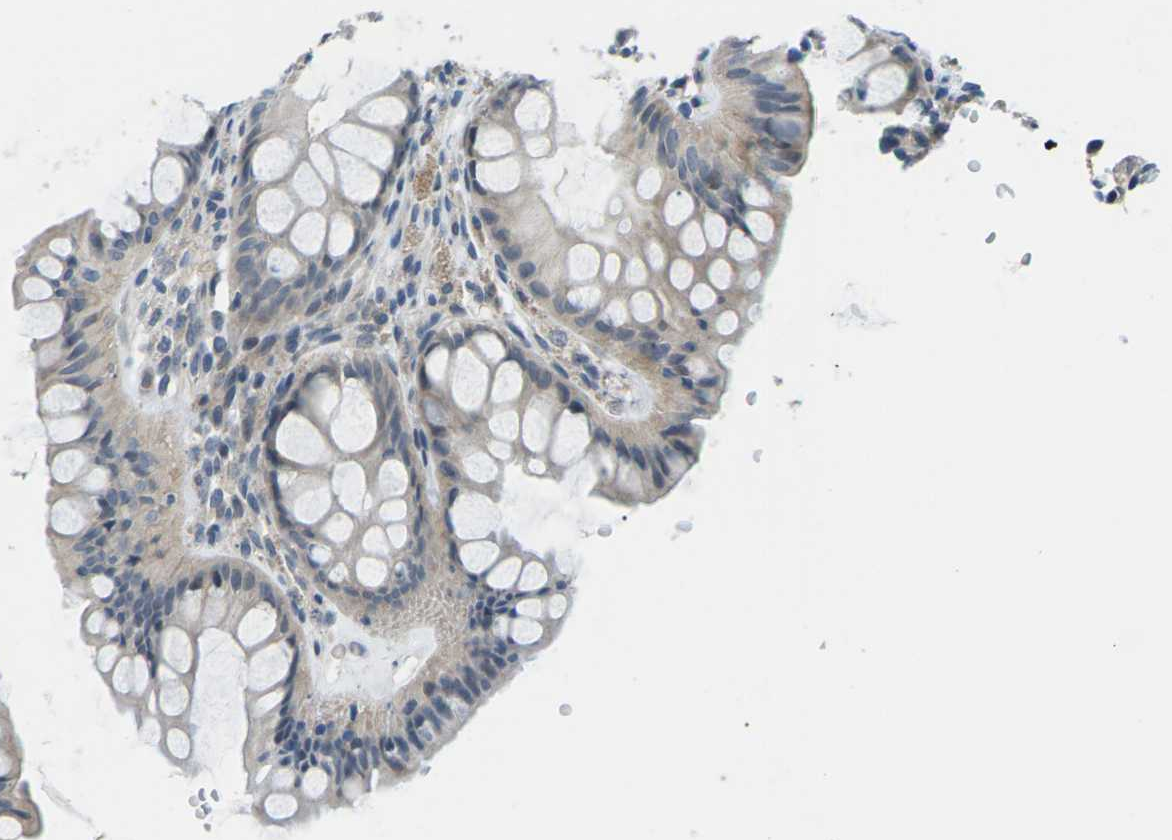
{"staining": {"intensity": "negative", "quantity": "none", "location": "none"}, "tissue": "colon", "cell_type": "Endothelial cells", "image_type": "normal", "snomed": [{"axis": "morphology", "description": "Normal tissue, NOS"}, {"axis": "topography", "description": "Colon"}], "caption": "This is an IHC histopathology image of benign colon. There is no positivity in endothelial cells.", "gene": "SLC13A3", "patient": {"sex": "female", "age": 55}}